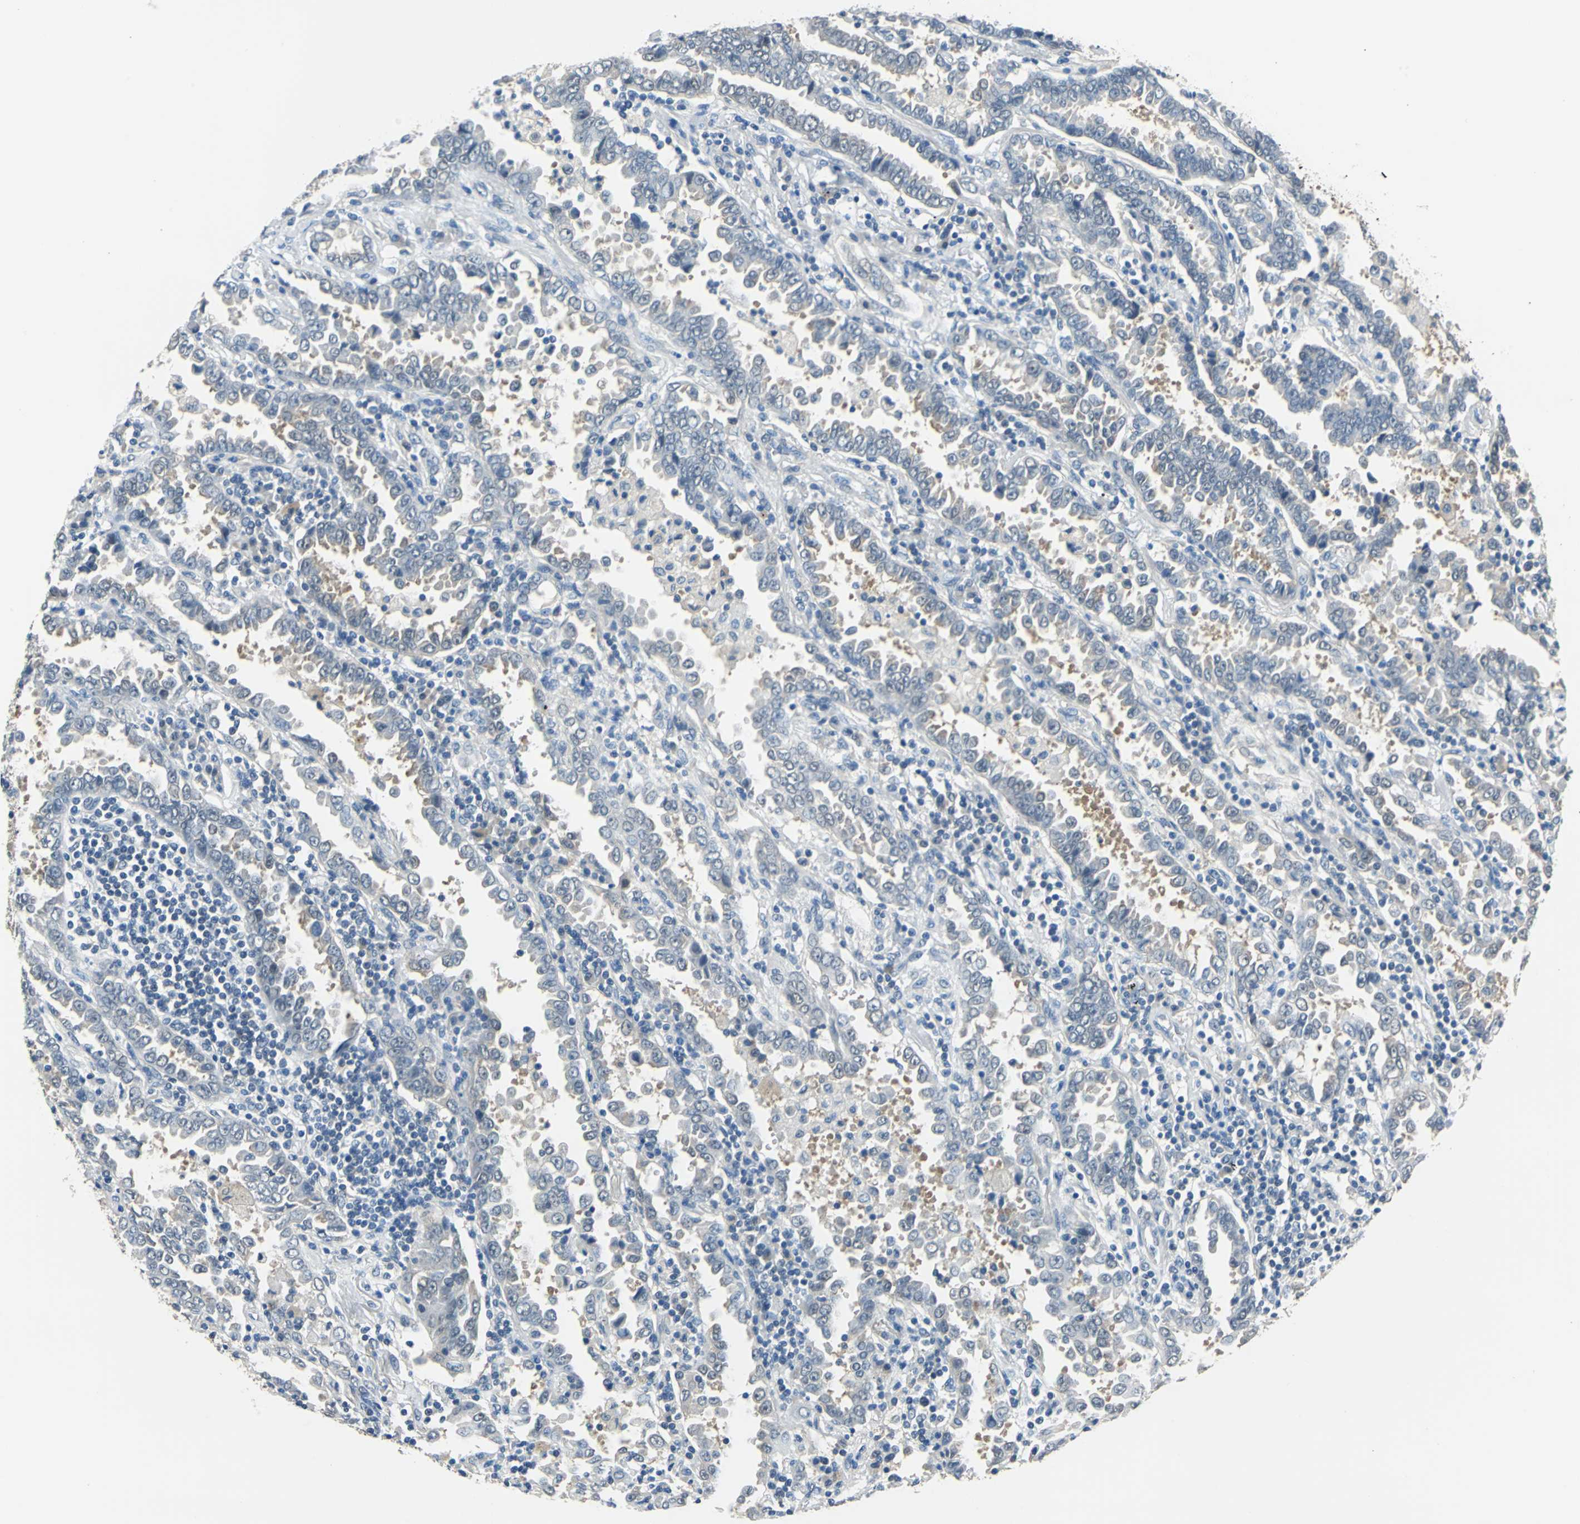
{"staining": {"intensity": "weak", "quantity": "25%-75%", "location": "cytoplasmic/membranous"}, "tissue": "lung cancer", "cell_type": "Tumor cells", "image_type": "cancer", "snomed": [{"axis": "morphology", "description": "Normal tissue, NOS"}, {"axis": "morphology", "description": "Inflammation, NOS"}, {"axis": "morphology", "description": "Adenocarcinoma, NOS"}, {"axis": "topography", "description": "Lung"}], "caption": "Lung cancer (adenocarcinoma) stained with immunohistochemistry exhibits weak cytoplasmic/membranous positivity in approximately 25%-75% of tumor cells.", "gene": "FKBP4", "patient": {"sex": "female", "age": 64}}